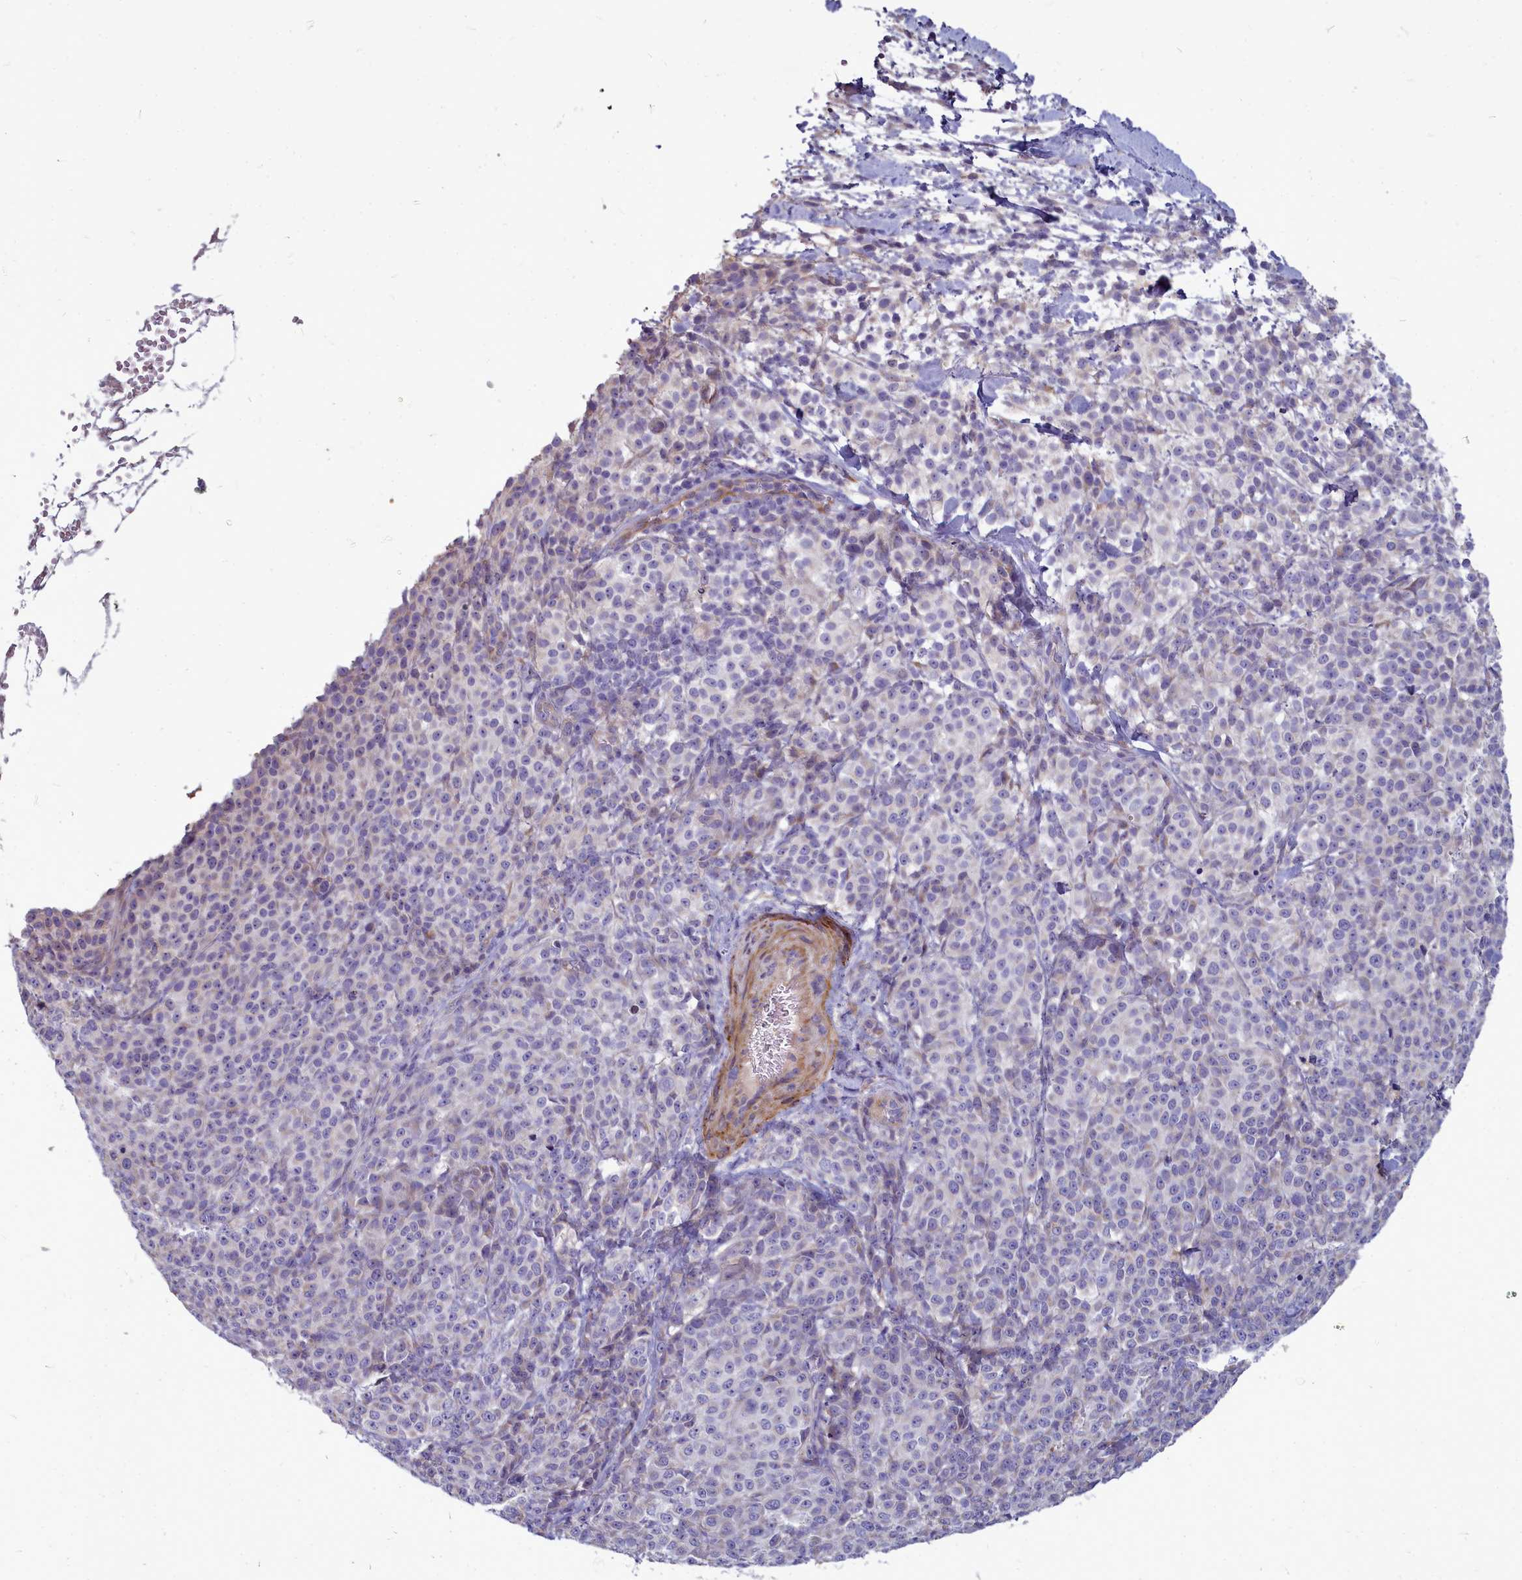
{"staining": {"intensity": "negative", "quantity": "none", "location": "none"}, "tissue": "melanoma", "cell_type": "Tumor cells", "image_type": "cancer", "snomed": [{"axis": "morphology", "description": "Normal tissue, NOS"}, {"axis": "morphology", "description": "Malignant melanoma, NOS"}, {"axis": "topography", "description": "Skin"}], "caption": "DAB immunohistochemical staining of melanoma exhibits no significant expression in tumor cells.", "gene": "SMPD4", "patient": {"sex": "female", "age": 34}}